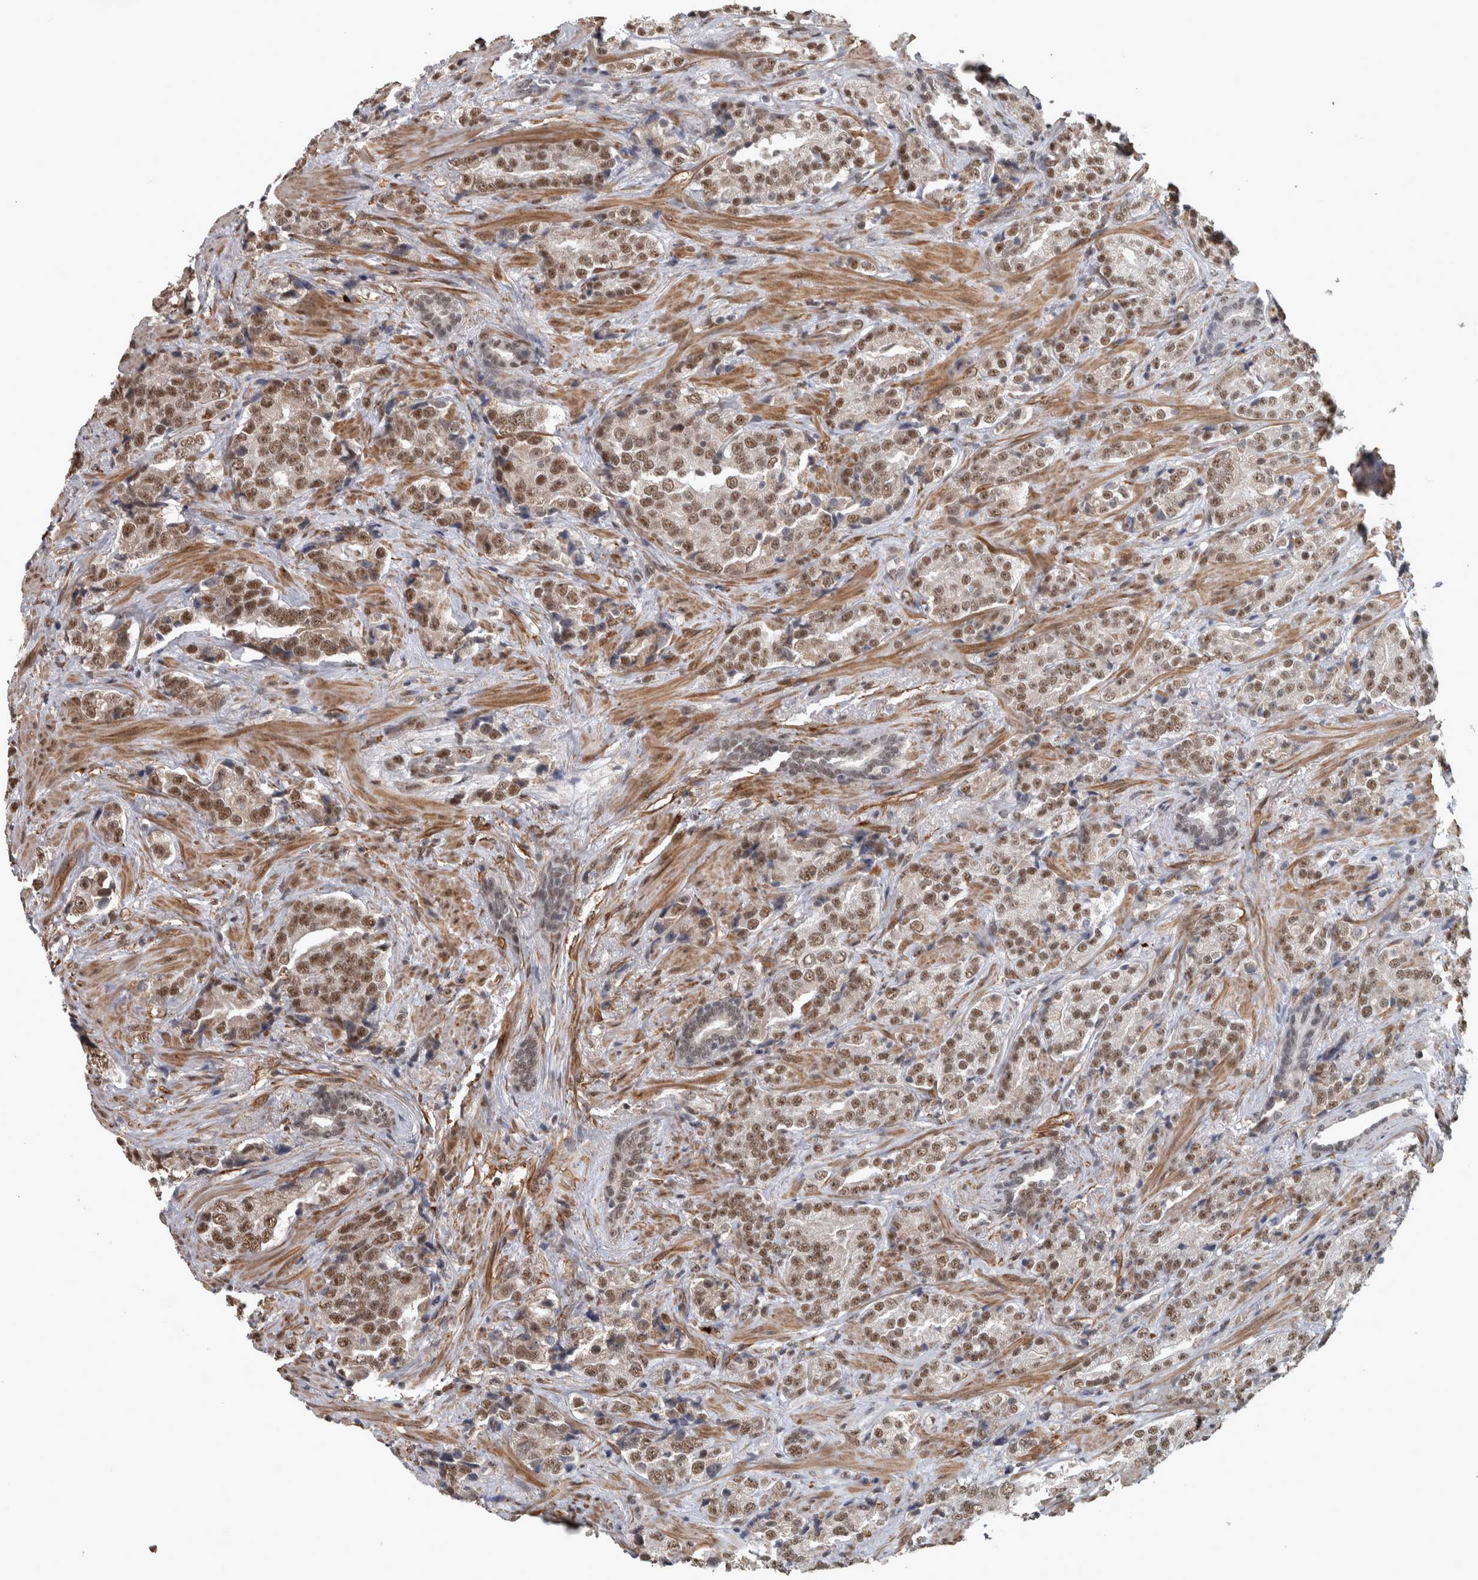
{"staining": {"intensity": "moderate", "quantity": ">75%", "location": "nuclear"}, "tissue": "prostate cancer", "cell_type": "Tumor cells", "image_type": "cancer", "snomed": [{"axis": "morphology", "description": "Adenocarcinoma, High grade"}, {"axis": "topography", "description": "Prostate"}], "caption": "IHC staining of prostate cancer, which displays medium levels of moderate nuclear expression in approximately >75% of tumor cells indicating moderate nuclear protein staining. The staining was performed using DAB (3,3'-diaminobenzidine) (brown) for protein detection and nuclei were counterstained in hematoxylin (blue).", "gene": "DDX42", "patient": {"sex": "male", "age": 71}}